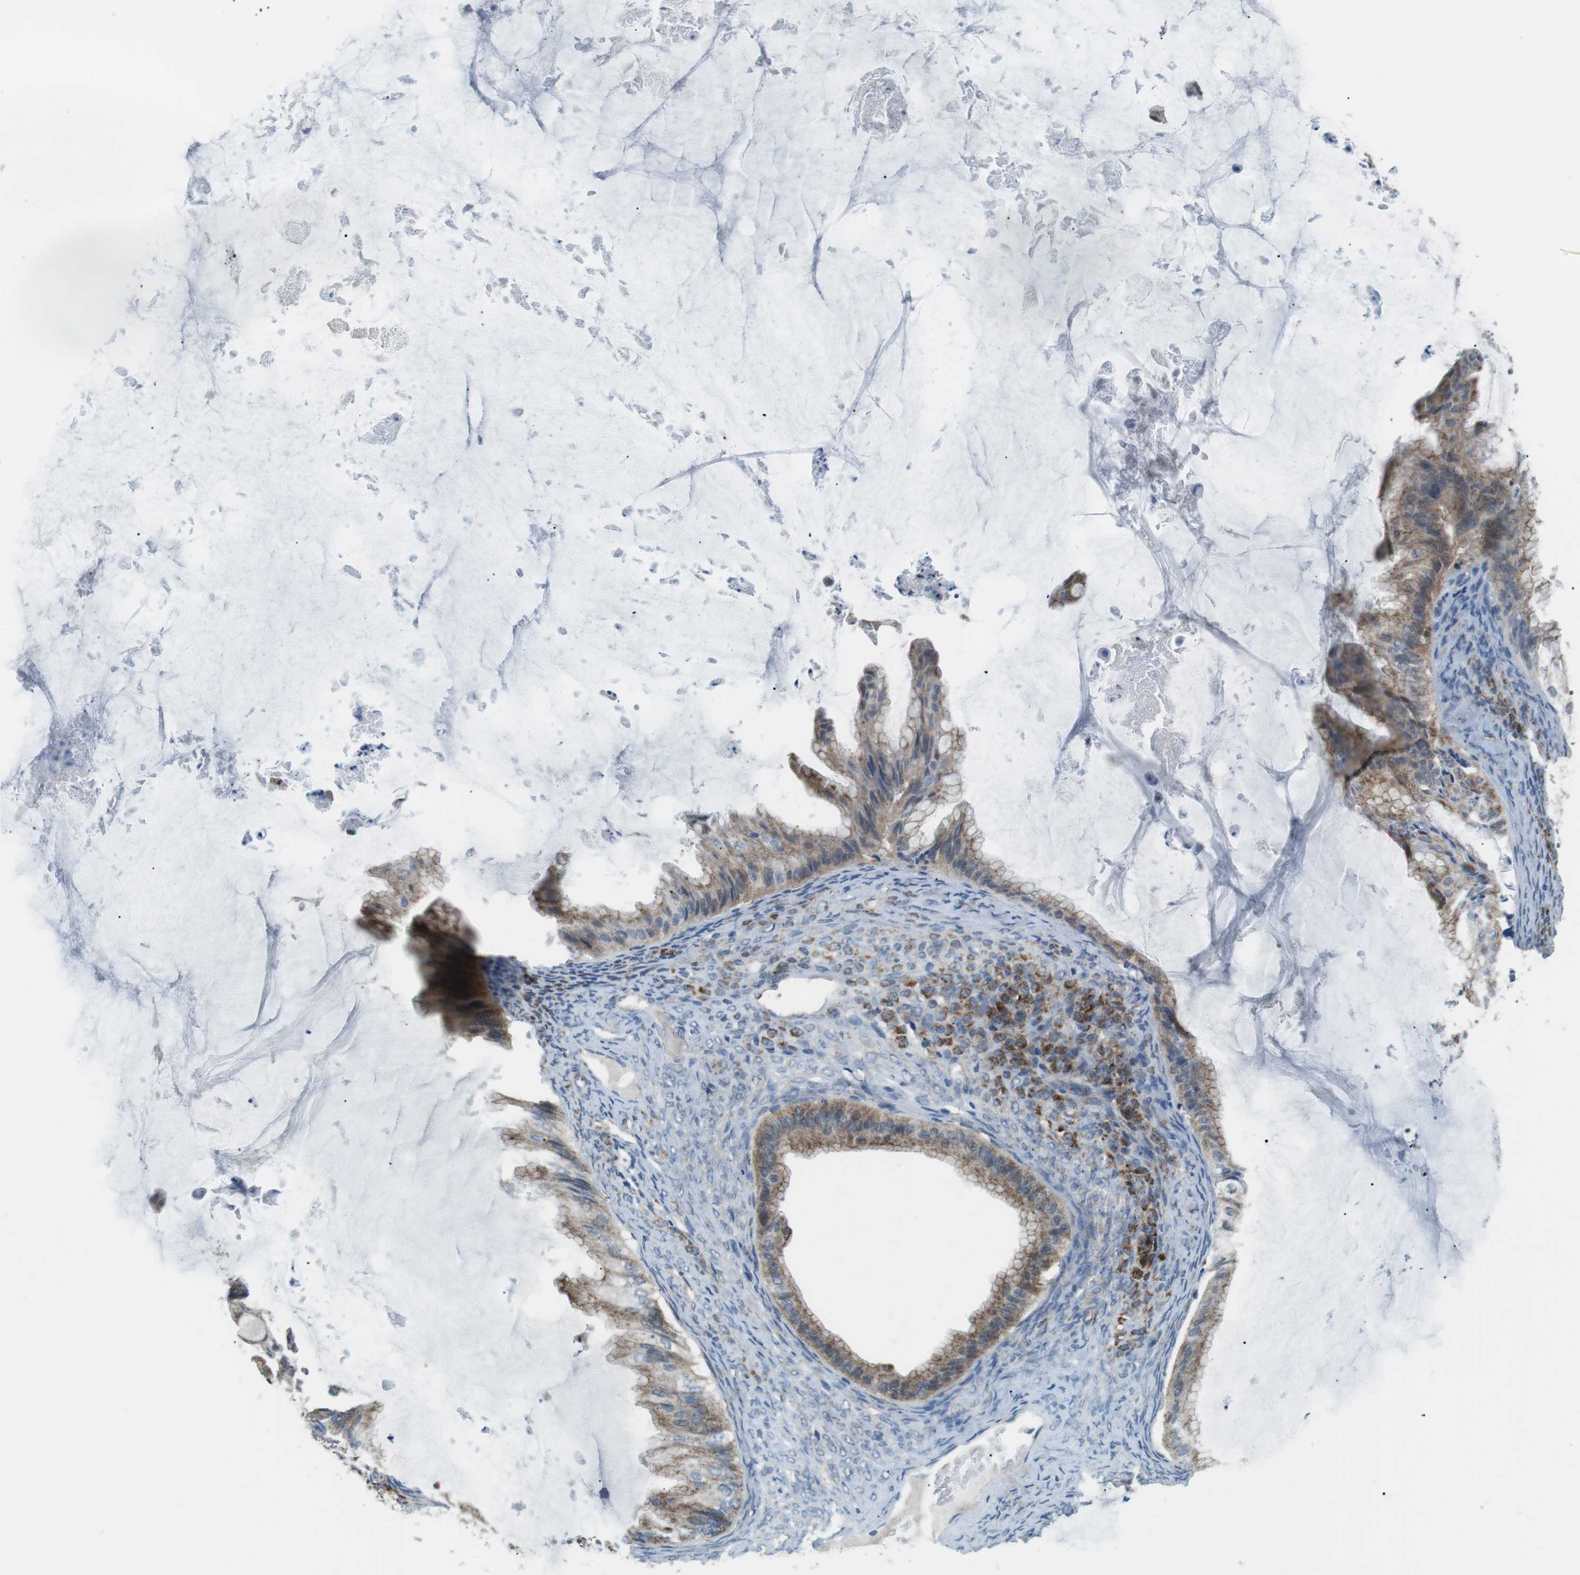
{"staining": {"intensity": "moderate", "quantity": ">75%", "location": "cytoplasmic/membranous"}, "tissue": "ovarian cancer", "cell_type": "Tumor cells", "image_type": "cancer", "snomed": [{"axis": "morphology", "description": "Cystadenocarcinoma, mucinous, NOS"}, {"axis": "topography", "description": "Ovary"}], "caption": "An image of mucinous cystadenocarcinoma (ovarian) stained for a protein demonstrates moderate cytoplasmic/membranous brown staining in tumor cells. (Stains: DAB in brown, nuclei in blue, Microscopy: brightfield microscopy at high magnification).", "gene": "BACE1", "patient": {"sex": "female", "age": 61}}